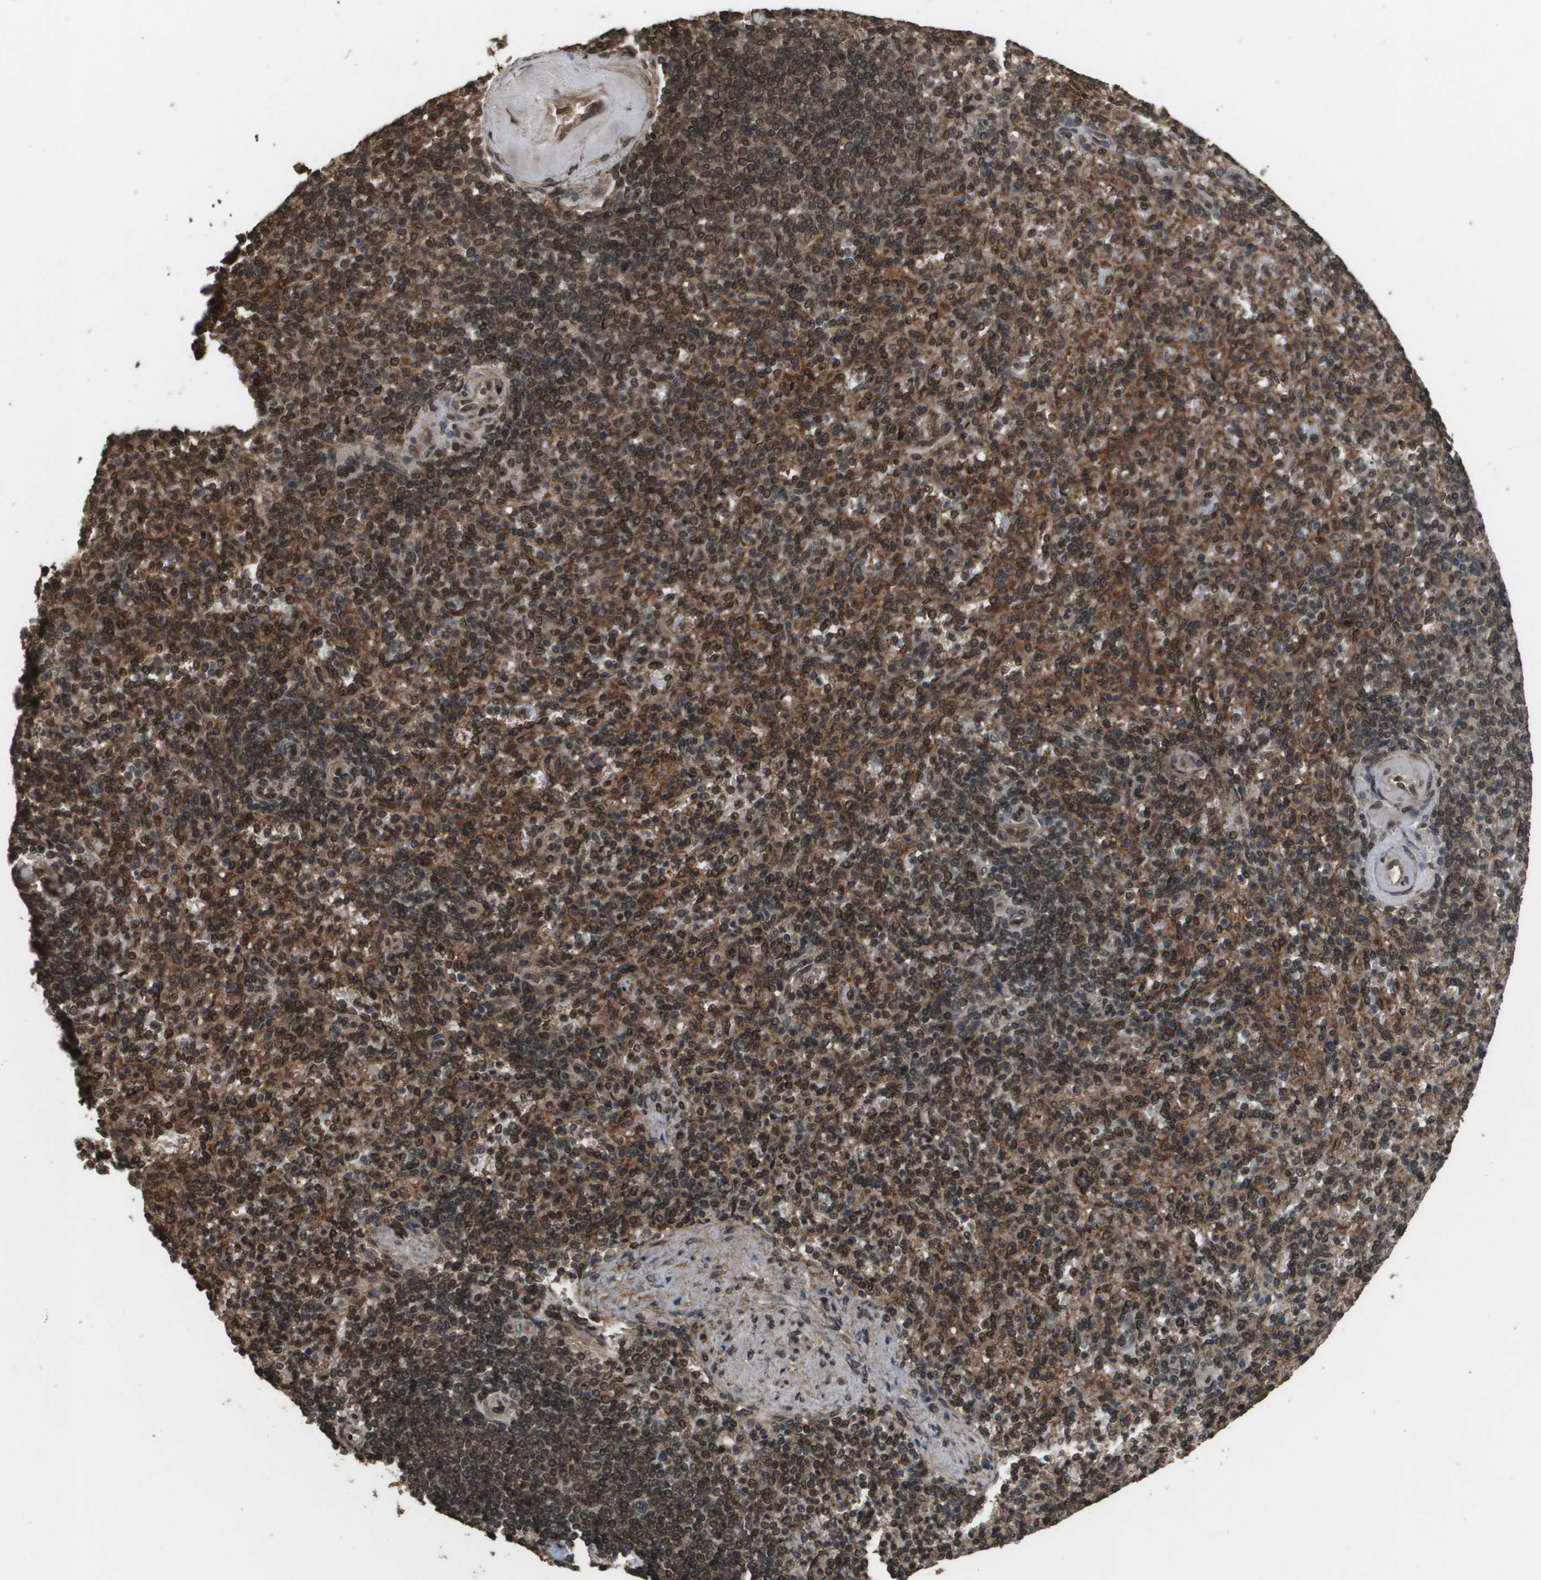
{"staining": {"intensity": "strong", "quantity": ">75%", "location": "cytoplasmic/membranous,nuclear"}, "tissue": "spleen", "cell_type": "Cells in red pulp", "image_type": "normal", "snomed": [{"axis": "morphology", "description": "Normal tissue, NOS"}, {"axis": "topography", "description": "Spleen"}], "caption": "Brown immunohistochemical staining in unremarkable human spleen reveals strong cytoplasmic/membranous,nuclear expression in approximately >75% of cells in red pulp.", "gene": "AXIN2", "patient": {"sex": "female", "age": 74}}